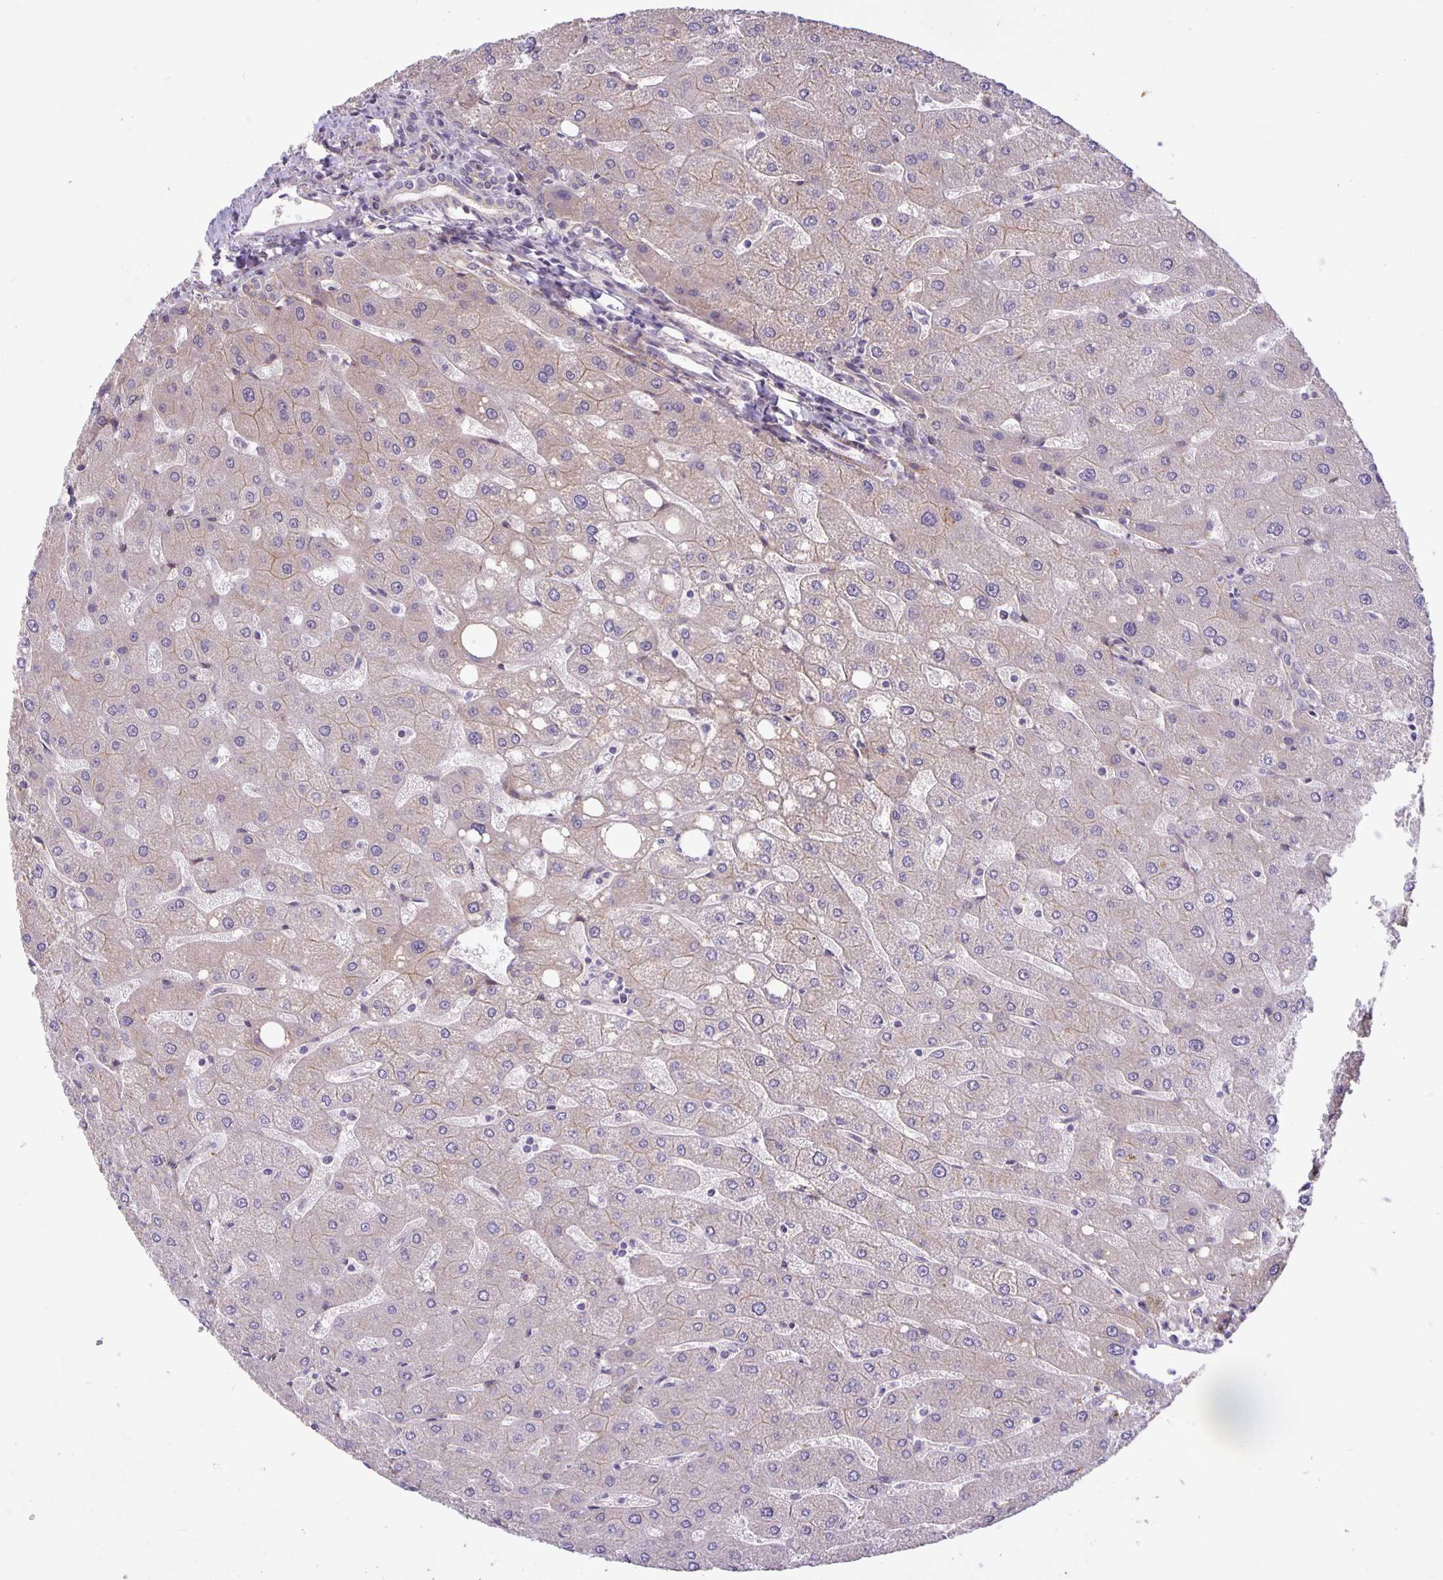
{"staining": {"intensity": "negative", "quantity": "none", "location": "none"}, "tissue": "liver", "cell_type": "Cholangiocytes", "image_type": "normal", "snomed": [{"axis": "morphology", "description": "Normal tissue, NOS"}, {"axis": "topography", "description": "Liver"}], "caption": "This is an IHC image of normal liver. There is no positivity in cholangiocytes.", "gene": "ARVCF", "patient": {"sex": "male", "age": 67}}